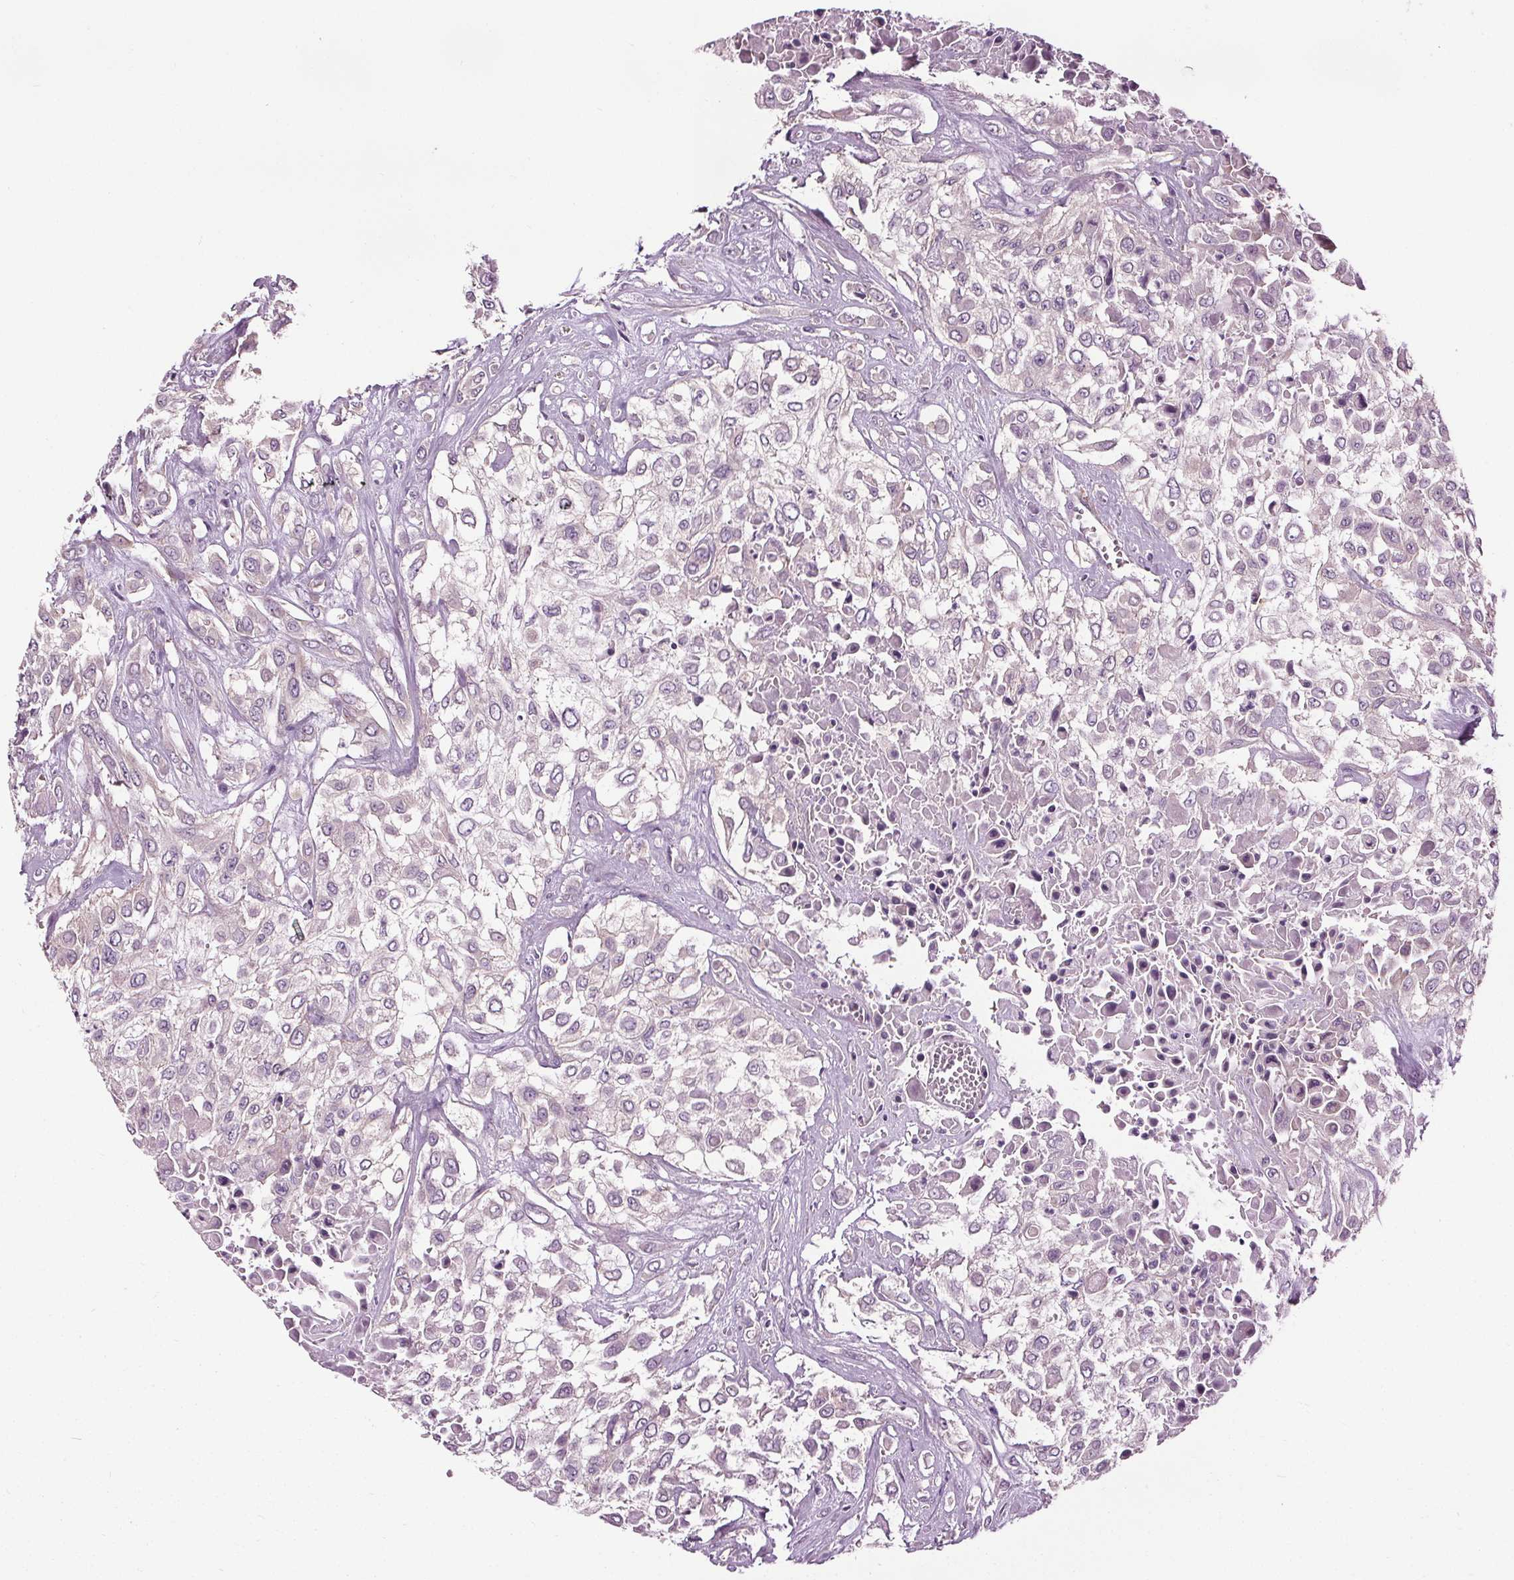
{"staining": {"intensity": "negative", "quantity": "none", "location": "none"}, "tissue": "urothelial cancer", "cell_type": "Tumor cells", "image_type": "cancer", "snomed": [{"axis": "morphology", "description": "Urothelial carcinoma, High grade"}, {"axis": "topography", "description": "Urinary bladder"}], "caption": "Human high-grade urothelial carcinoma stained for a protein using immunohistochemistry (IHC) reveals no expression in tumor cells.", "gene": "RASA1", "patient": {"sex": "male", "age": 57}}